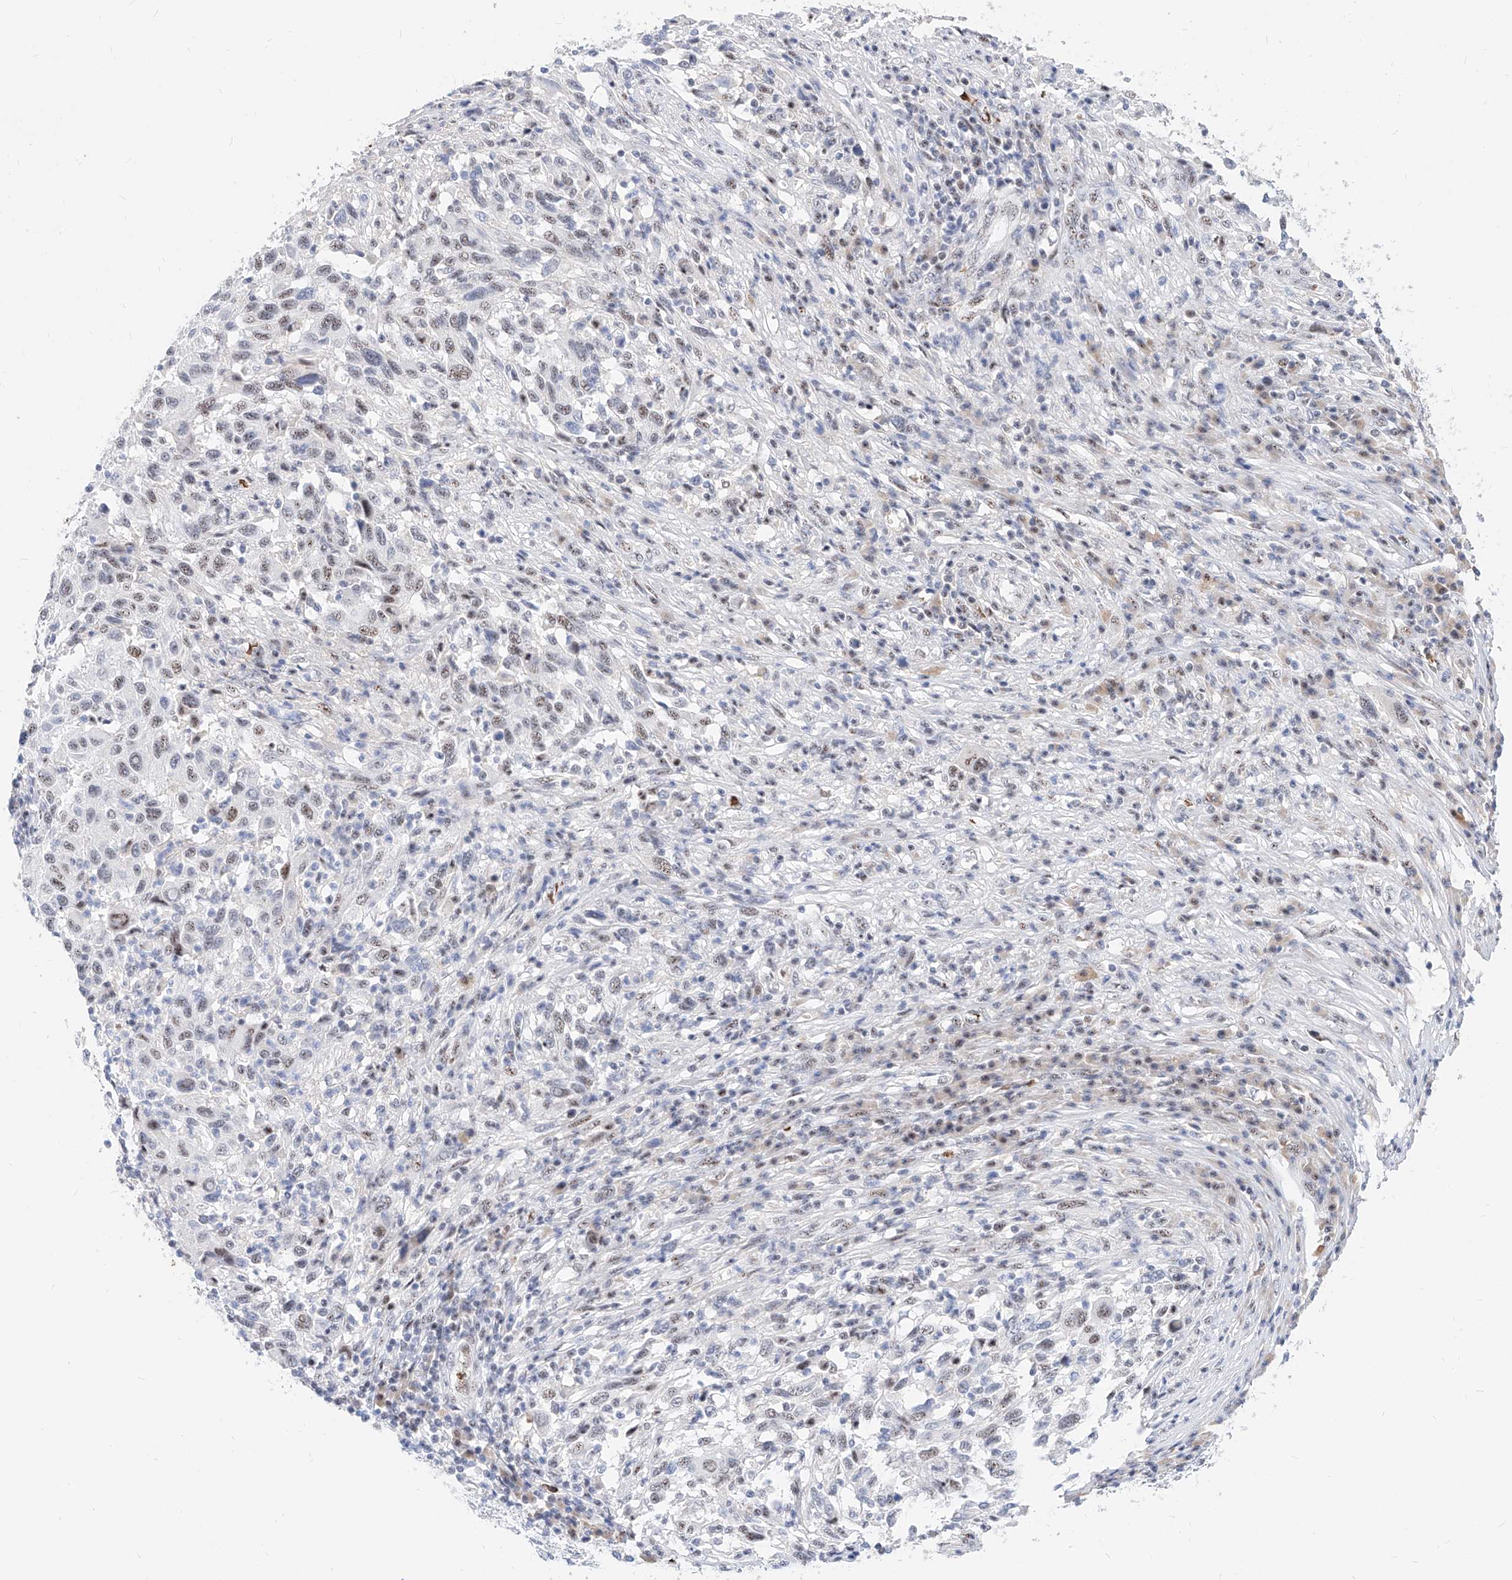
{"staining": {"intensity": "weak", "quantity": "25%-75%", "location": "nuclear"}, "tissue": "melanoma", "cell_type": "Tumor cells", "image_type": "cancer", "snomed": [{"axis": "morphology", "description": "Malignant melanoma, Metastatic site"}, {"axis": "topography", "description": "Lymph node"}], "caption": "A photomicrograph showing weak nuclear positivity in about 25%-75% of tumor cells in melanoma, as visualized by brown immunohistochemical staining.", "gene": "ZFP42", "patient": {"sex": "male", "age": 61}}